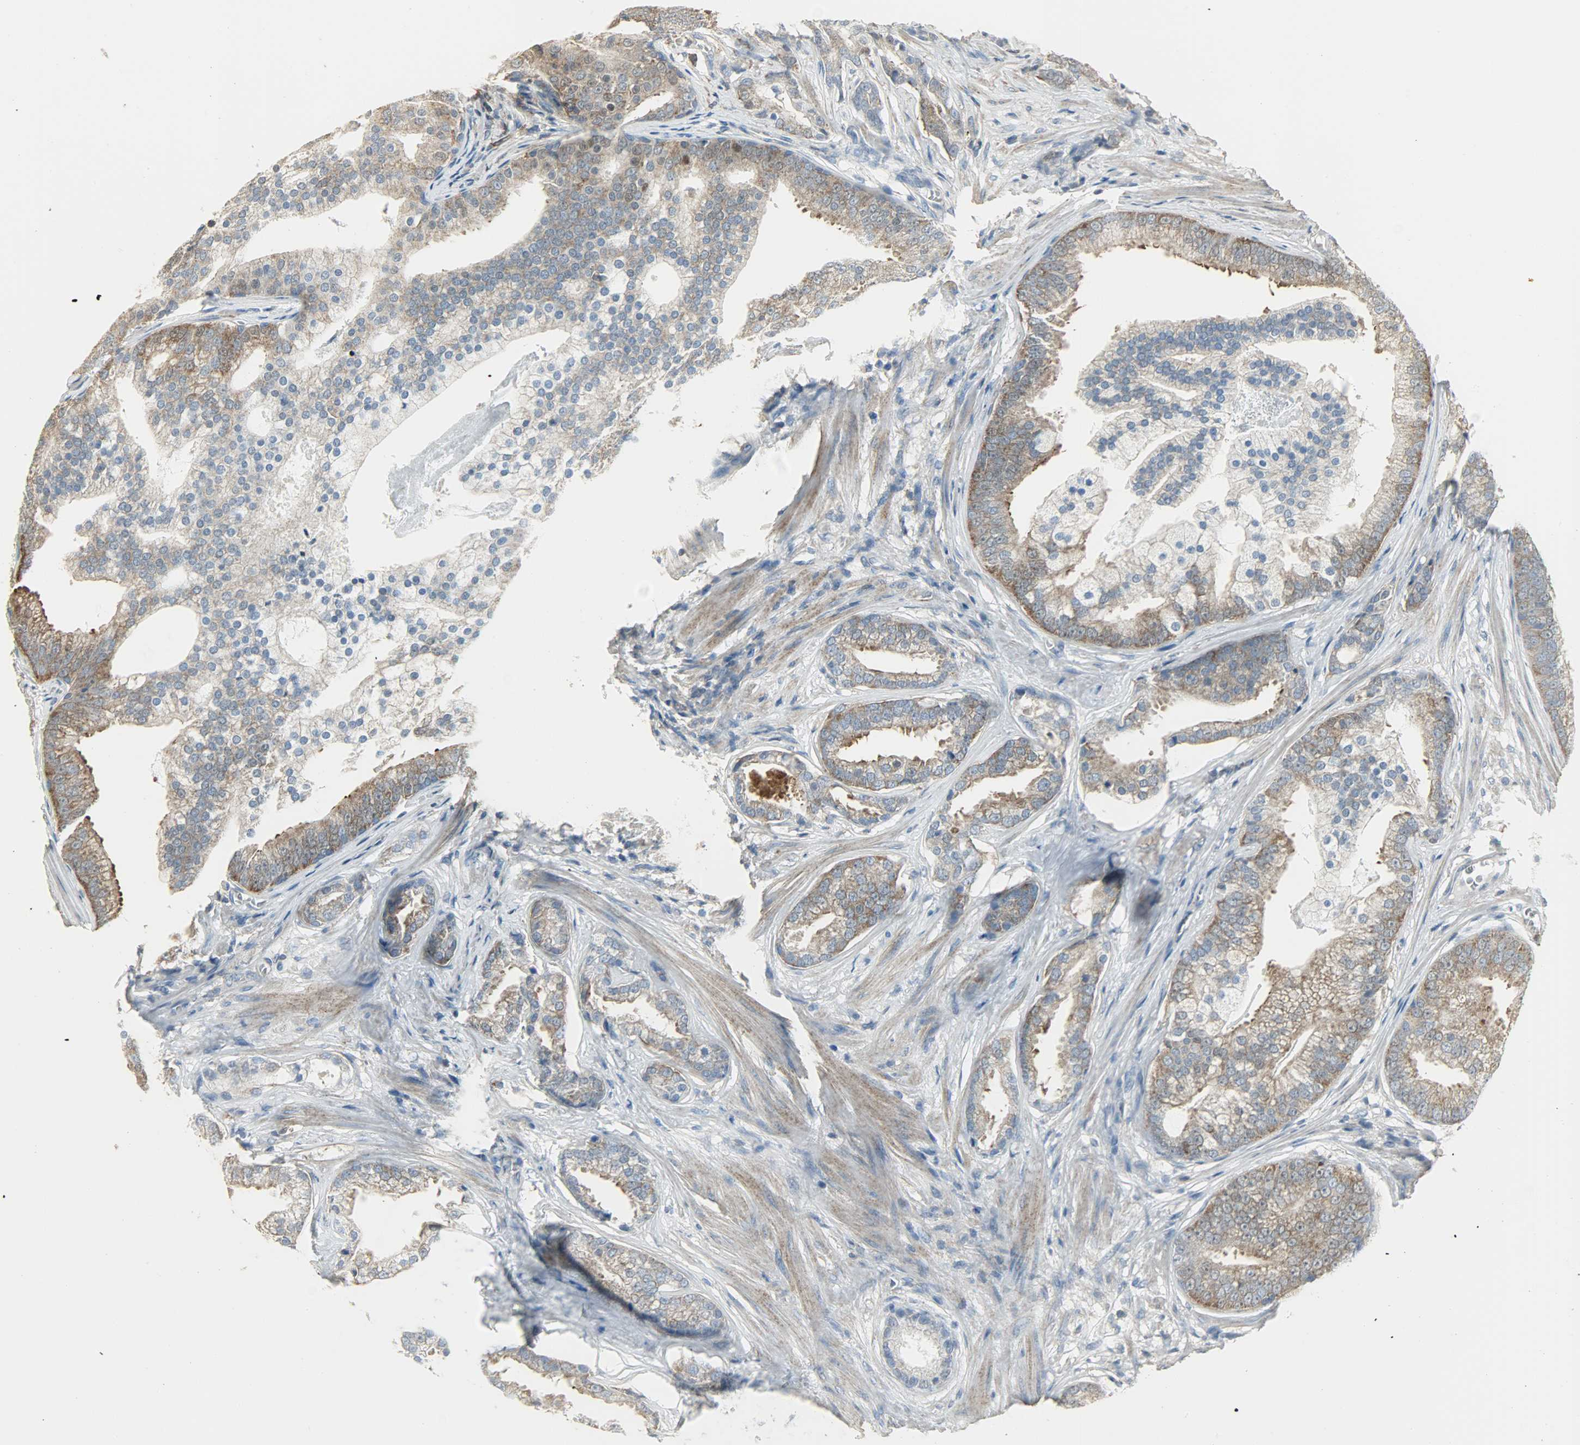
{"staining": {"intensity": "moderate", "quantity": ">75%", "location": "cytoplasmic/membranous"}, "tissue": "prostate cancer", "cell_type": "Tumor cells", "image_type": "cancer", "snomed": [{"axis": "morphology", "description": "Adenocarcinoma, Low grade"}, {"axis": "topography", "description": "Prostate"}], "caption": "Brown immunohistochemical staining in human prostate cancer reveals moderate cytoplasmic/membranous expression in about >75% of tumor cells. (Stains: DAB (3,3'-diaminobenzidine) in brown, nuclei in blue, Microscopy: brightfield microscopy at high magnification).", "gene": "DNAJA4", "patient": {"sex": "male", "age": 58}}